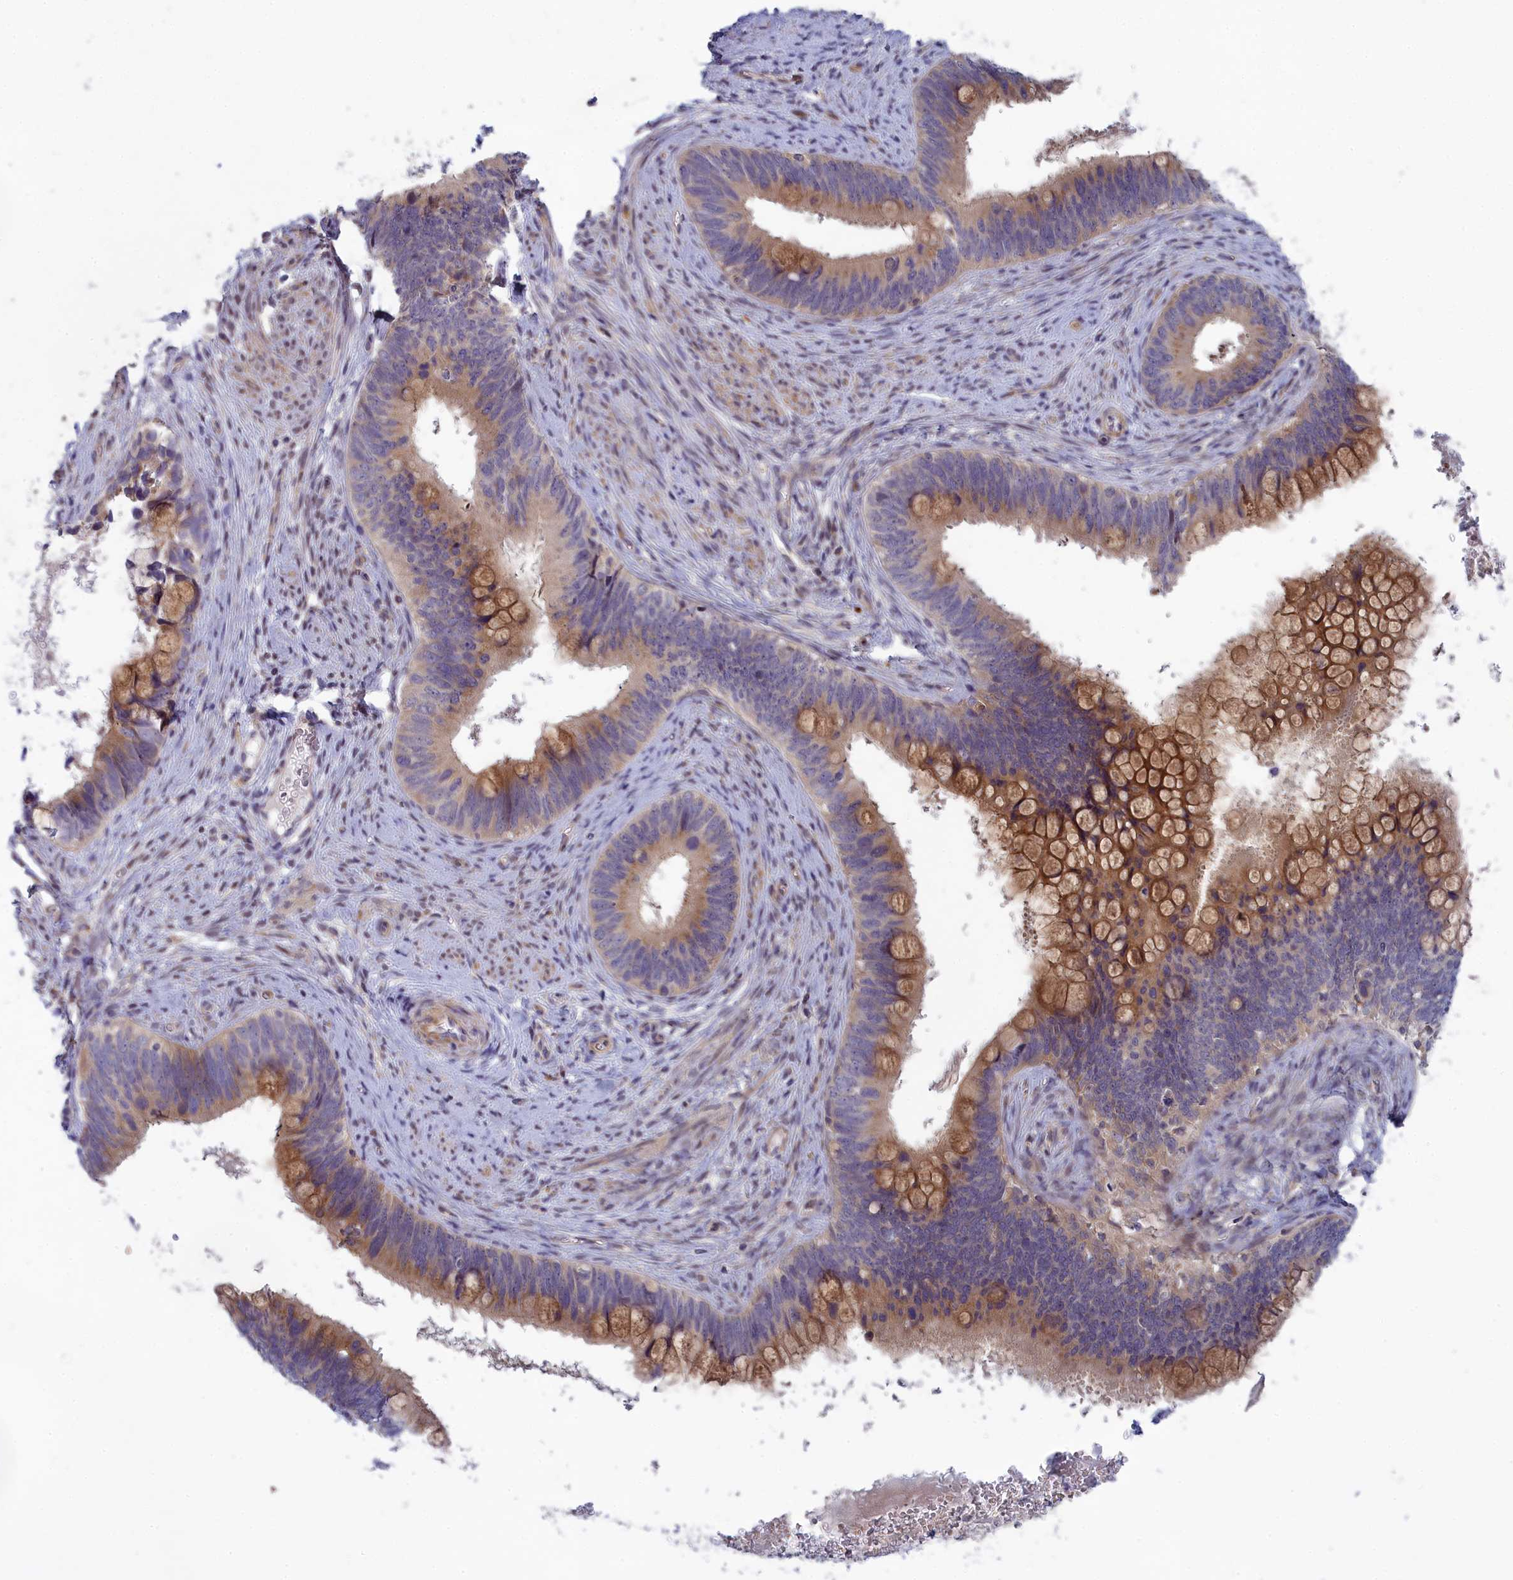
{"staining": {"intensity": "moderate", "quantity": "25%-75%", "location": "cytoplasmic/membranous"}, "tissue": "cervical cancer", "cell_type": "Tumor cells", "image_type": "cancer", "snomed": [{"axis": "morphology", "description": "Adenocarcinoma, NOS"}, {"axis": "topography", "description": "Cervix"}], "caption": "This is a histology image of IHC staining of cervical adenocarcinoma, which shows moderate staining in the cytoplasmic/membranous of tumor cells.", "gene": "BLTP2", "patient": {"sex": "female", "age": 42}}